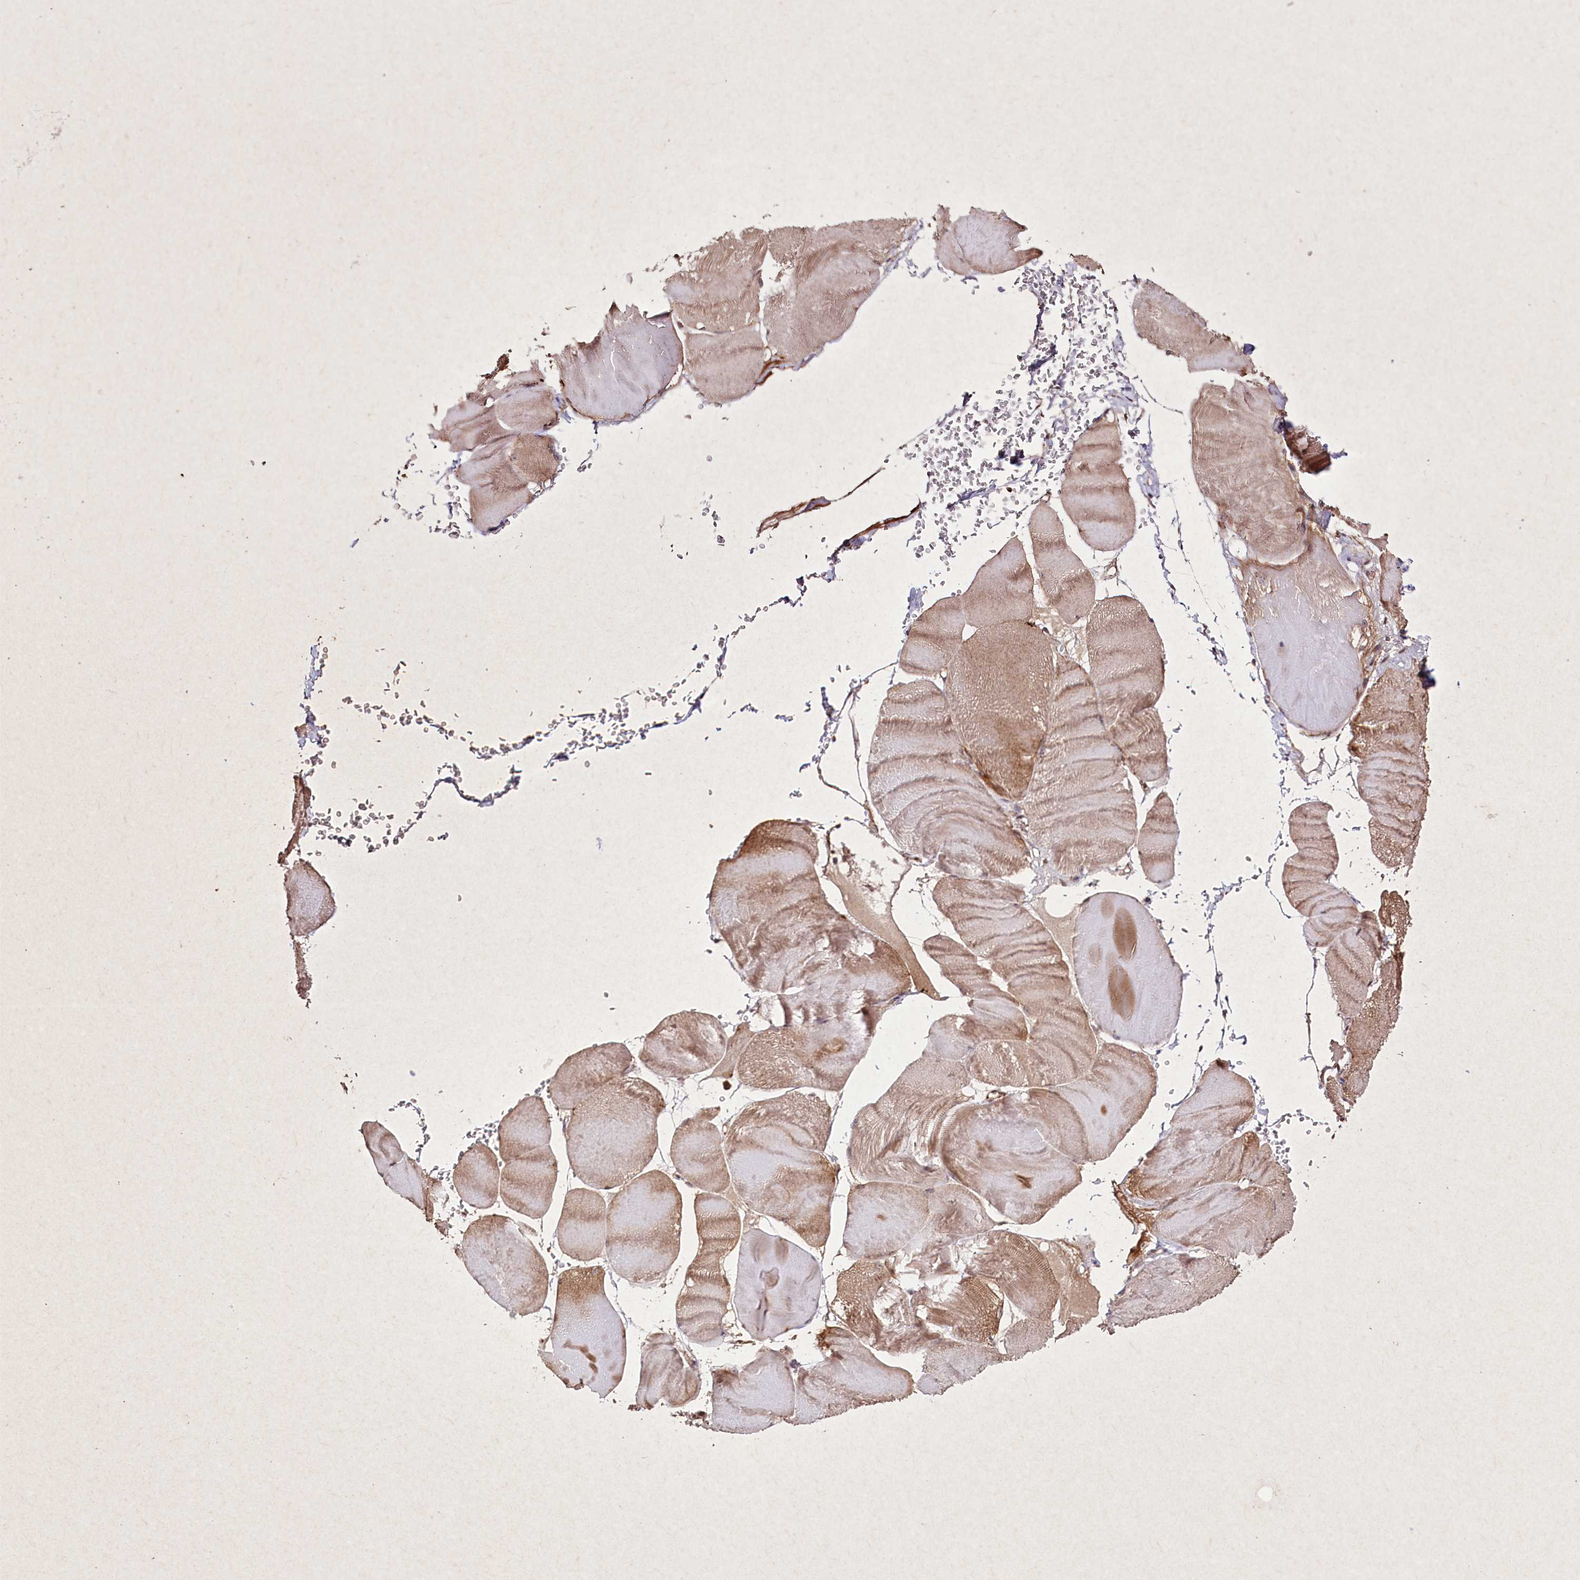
{"staining": {"intensity": "moderate", "quantity": "25%-75%", "location": "cytoplasmic/membranous"}, "tissue": "skeletal muscle", "cell_type": "Myocytes", "image_type": "normal", "snomed": [{"axis": "morphology", "description": "Normal tissue, NOS"}, {"axis": "morphology", "description": "Basal cell carcinoma"}, {"axis": "topography", "description": "Skeletal muscle"}], "caption": "Moderate cytoplasmic/membranous expression is identified in approximately 25%-75% of myocytes in unremarkable skeletal muscle.", "gene": "DHX29", "patient": {"sex": "female", "age": 64}}